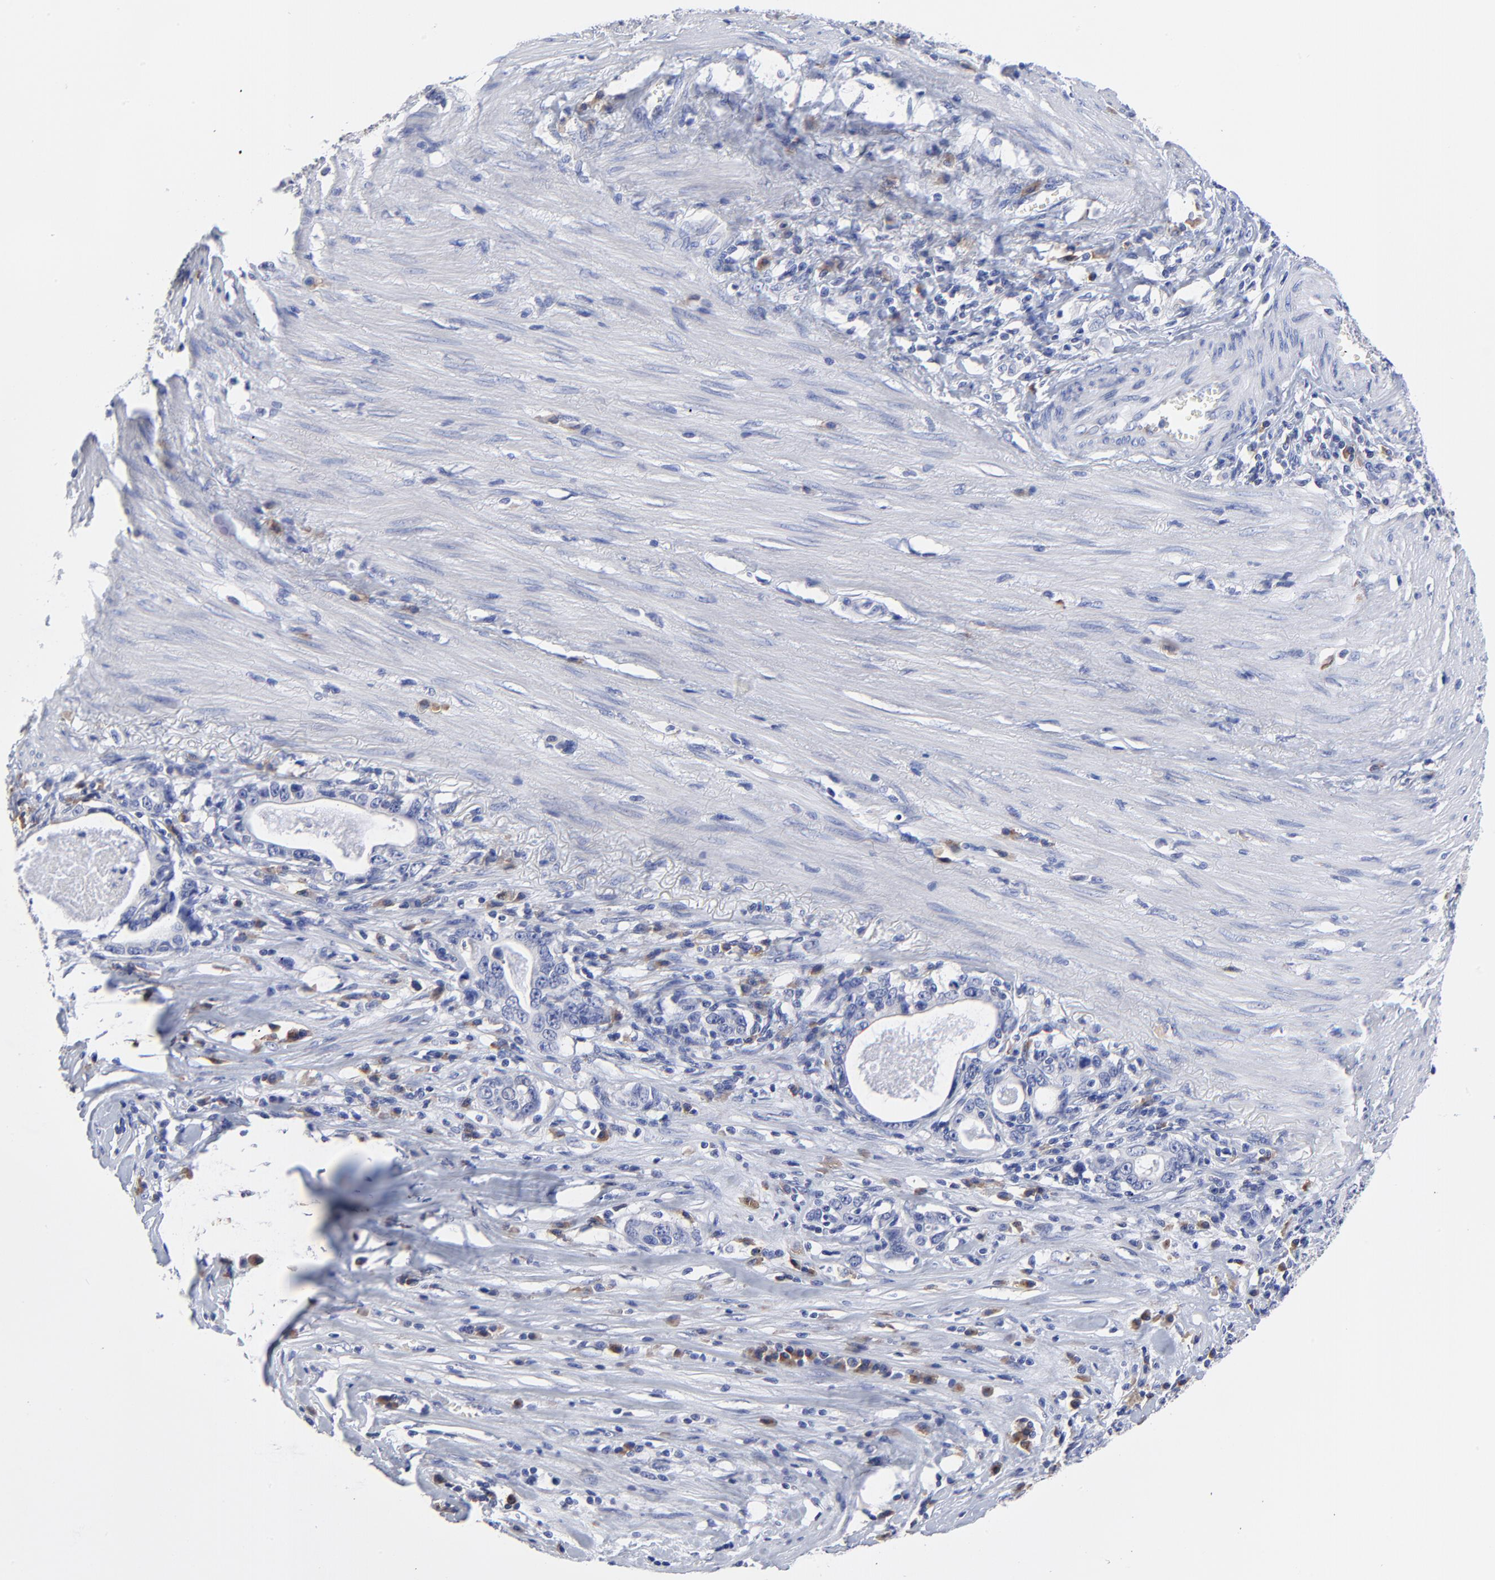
{"staining": {"intensity": "negative", "quantity": "none", "location": "none"}, "tissue": "stomach cancer", "cell_type": "Tumor cells", "image_type": "cancer", "snomed": [{"axis": "morphology", "description": "Adenocarcinoma, NOS"}, {"axis": "topography", "description": "Stomach, lower"}], "caption": "IHC histopathology image of neoplastic tissue: stomach adenocarcinoma stained with DAB demonstrates no significant protein expression in tumor cells.", "gene": "LAX1", "patient": {"sex": "female", "age": 72}}